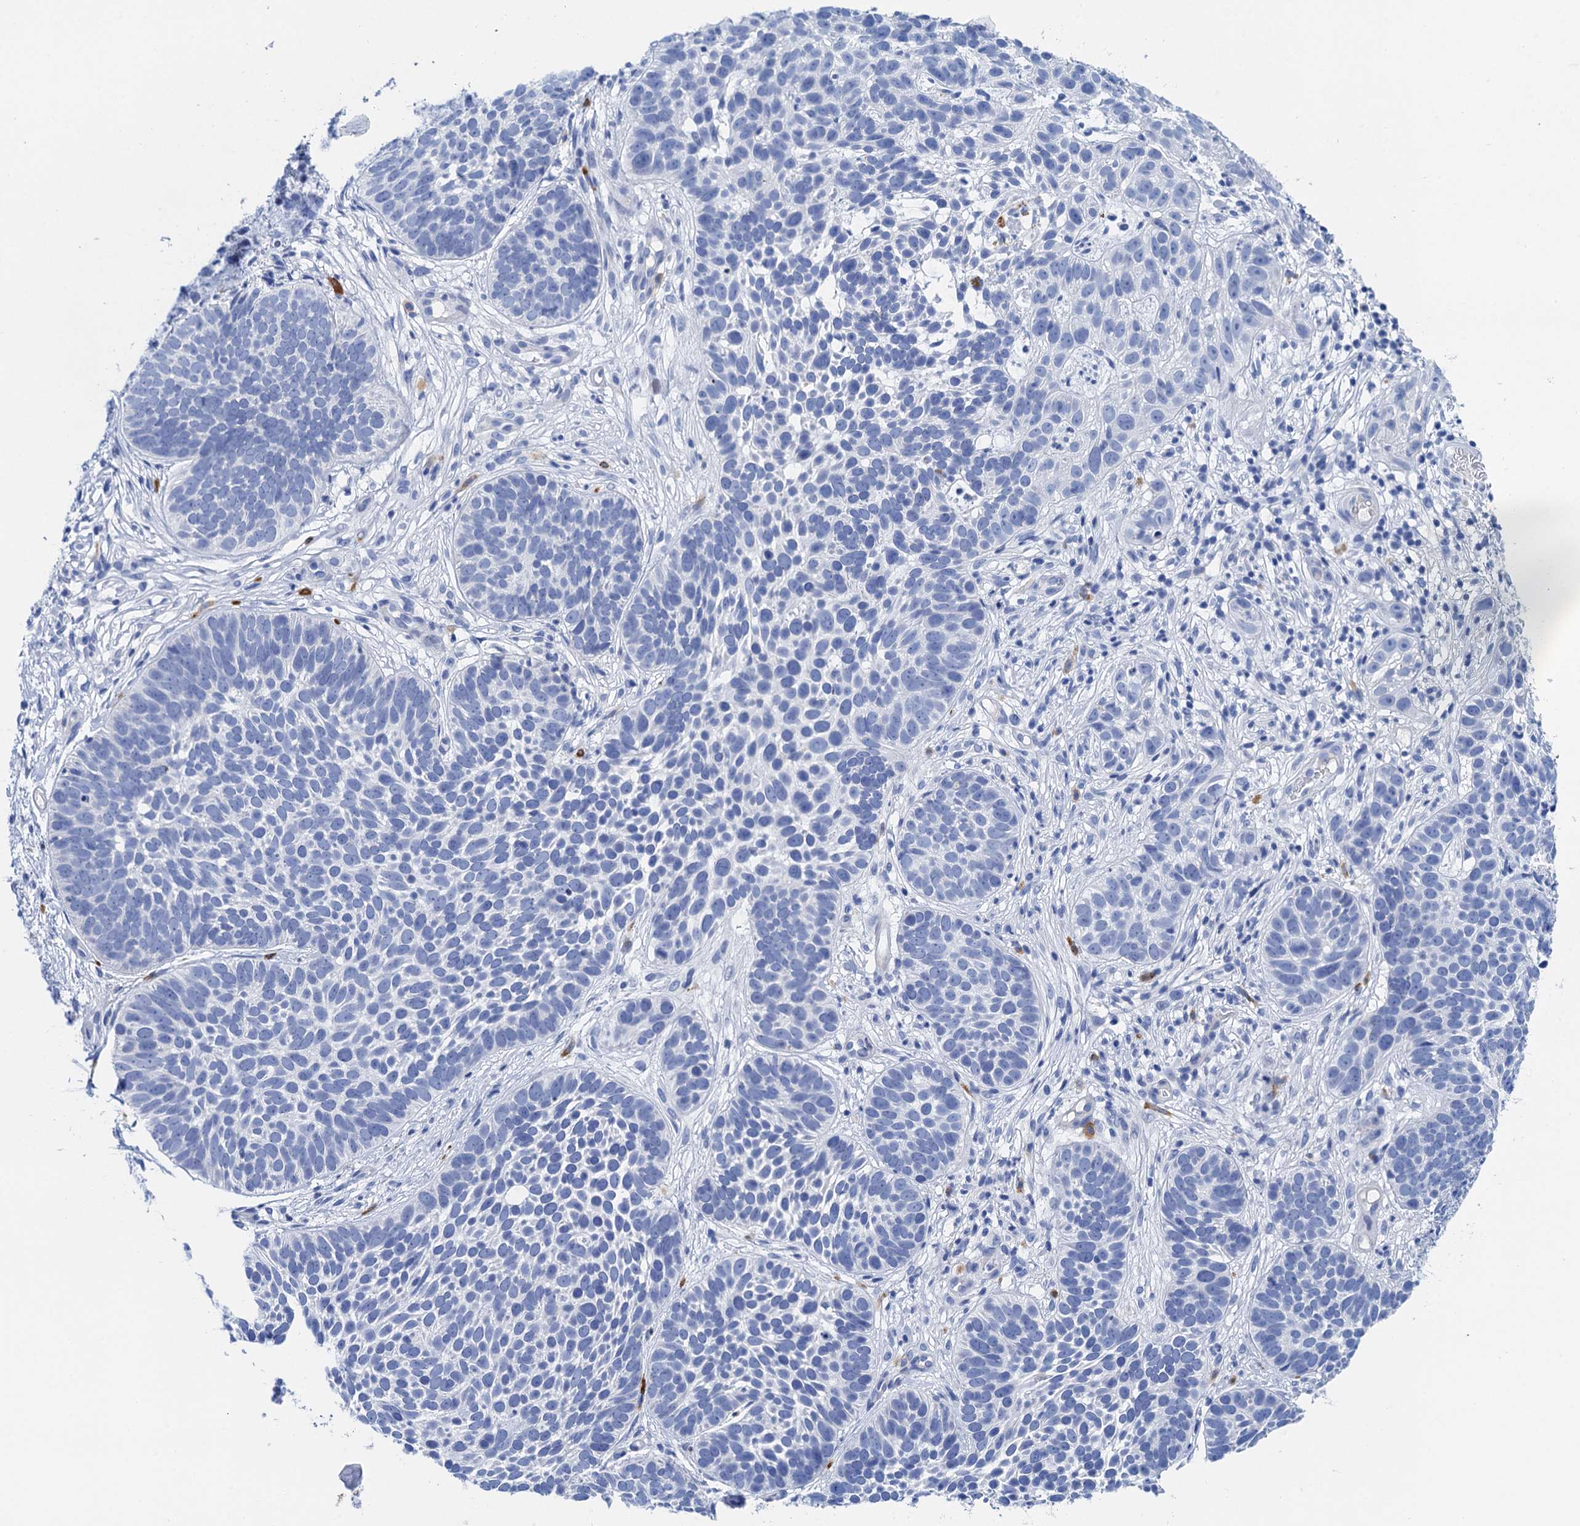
{"staining": {"intensity": "negative", "quantity": "none", "location": "none"}, "tissue": "skin cancer", "cell_type": "Tumor cells", "image_type": "cancer", "snomed": [{"axis": "morphology", "description": "Basal cell carcinoma"}, {"axis": "topography", "description": "Skin"}], "caption": "High power microscopy photomicrograph of an immunohistochemistry photomicrograph of skin basal cell carcinoma, revealing no significant staining in tumor cells. The staining is performed using DAB brown chromogen with nuclei counter-stained in using hematoxylin.", "gene": "NLRP10", "patient": {"sex": "male", "age": 89}}